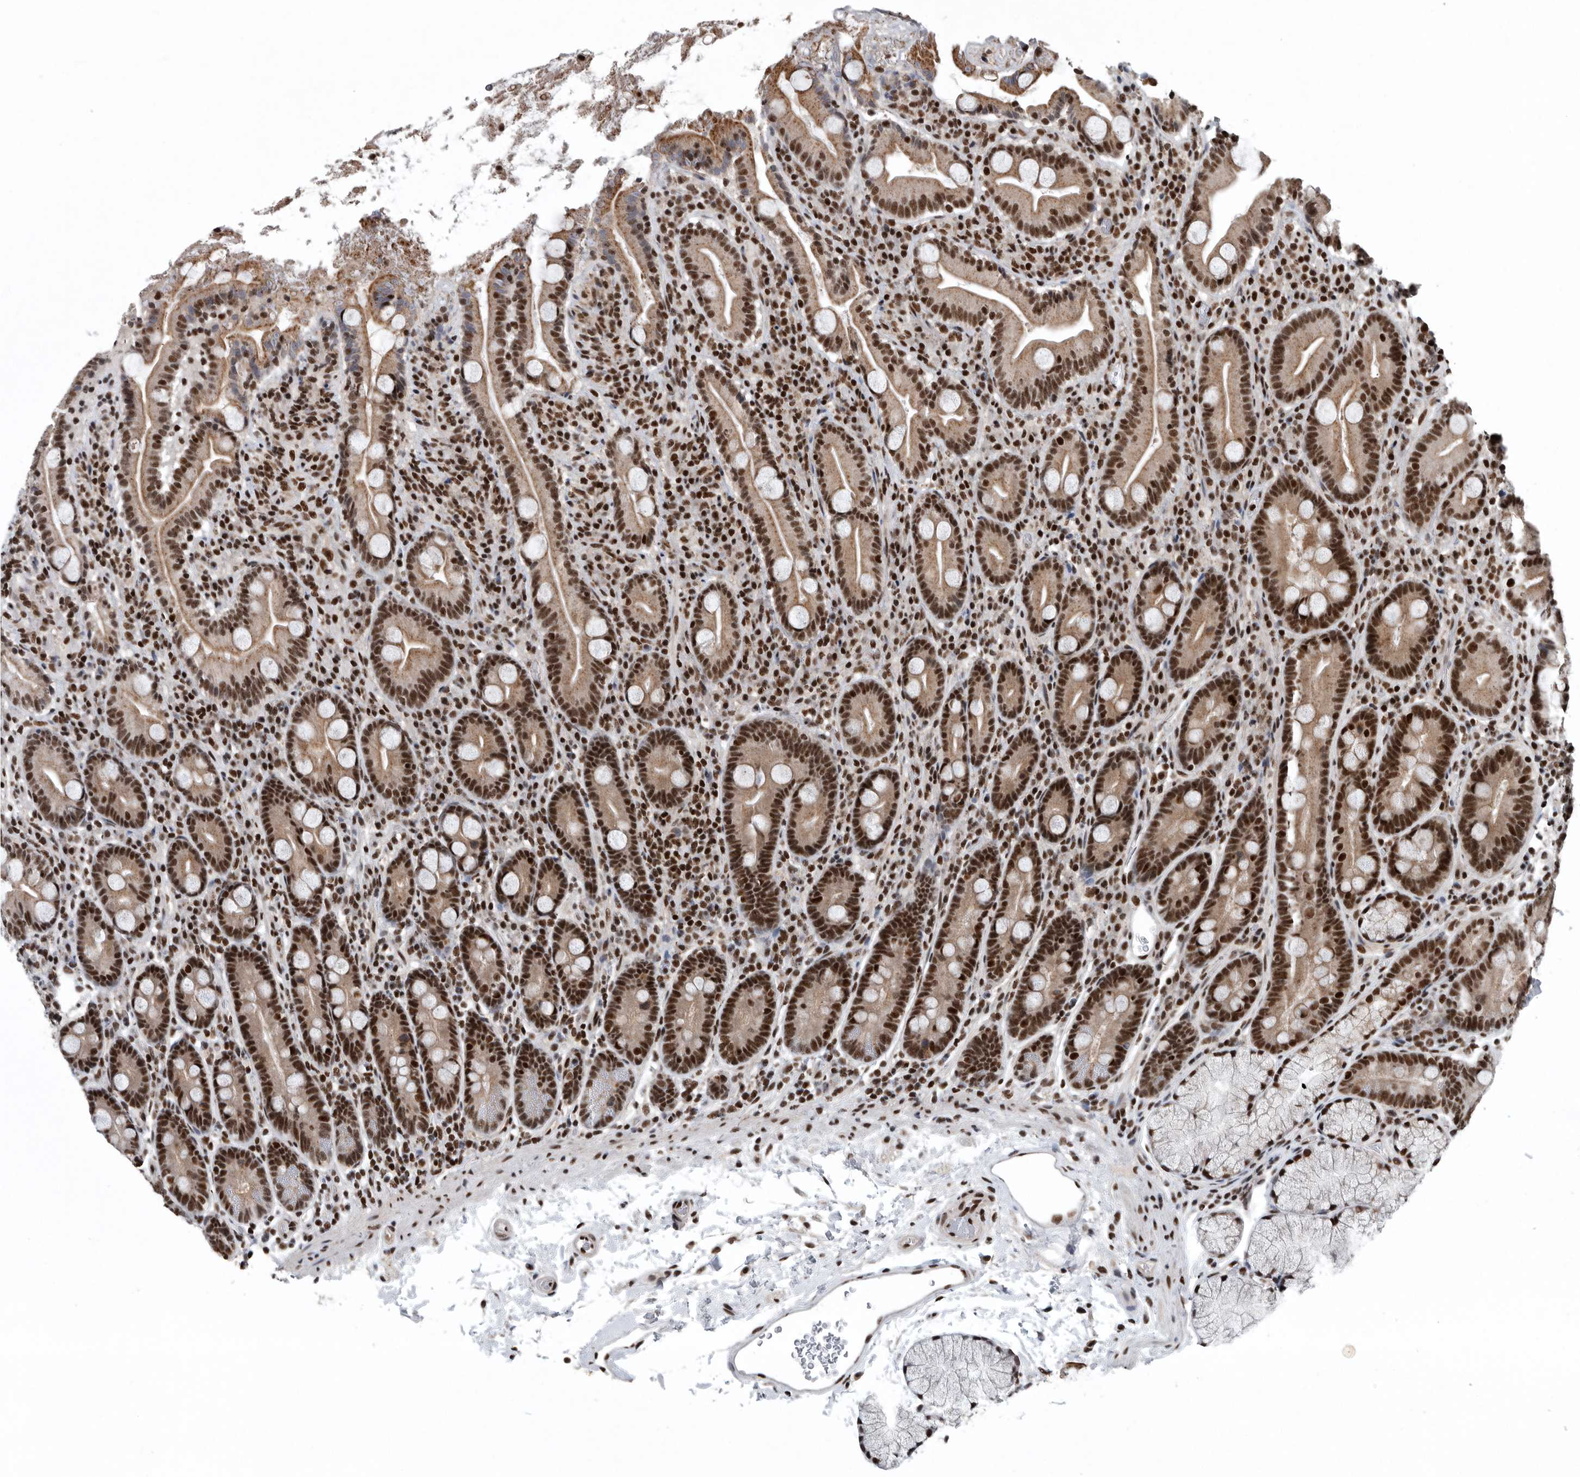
{"staining": {"intensity": "moderate", "quantity": ">75%", "location": "nuclear"}, "tissue": "duodenum", "cell_type": "Glandular cells", "image_type": "normal", "snomed": [{"axis": "morphology", "description": "Normal tissue, NOS"}, {"axis": "topography", "description": "Duodenum"}], "caption": "Protein staining of benign duodenum displays moderate nuclear expression in approximately >75% of glandular cells. (Brightfield microscopy of DAB IHC at high magnification).", "gene": "SENP7", "patient": {"sex": "male", "age": 35}}